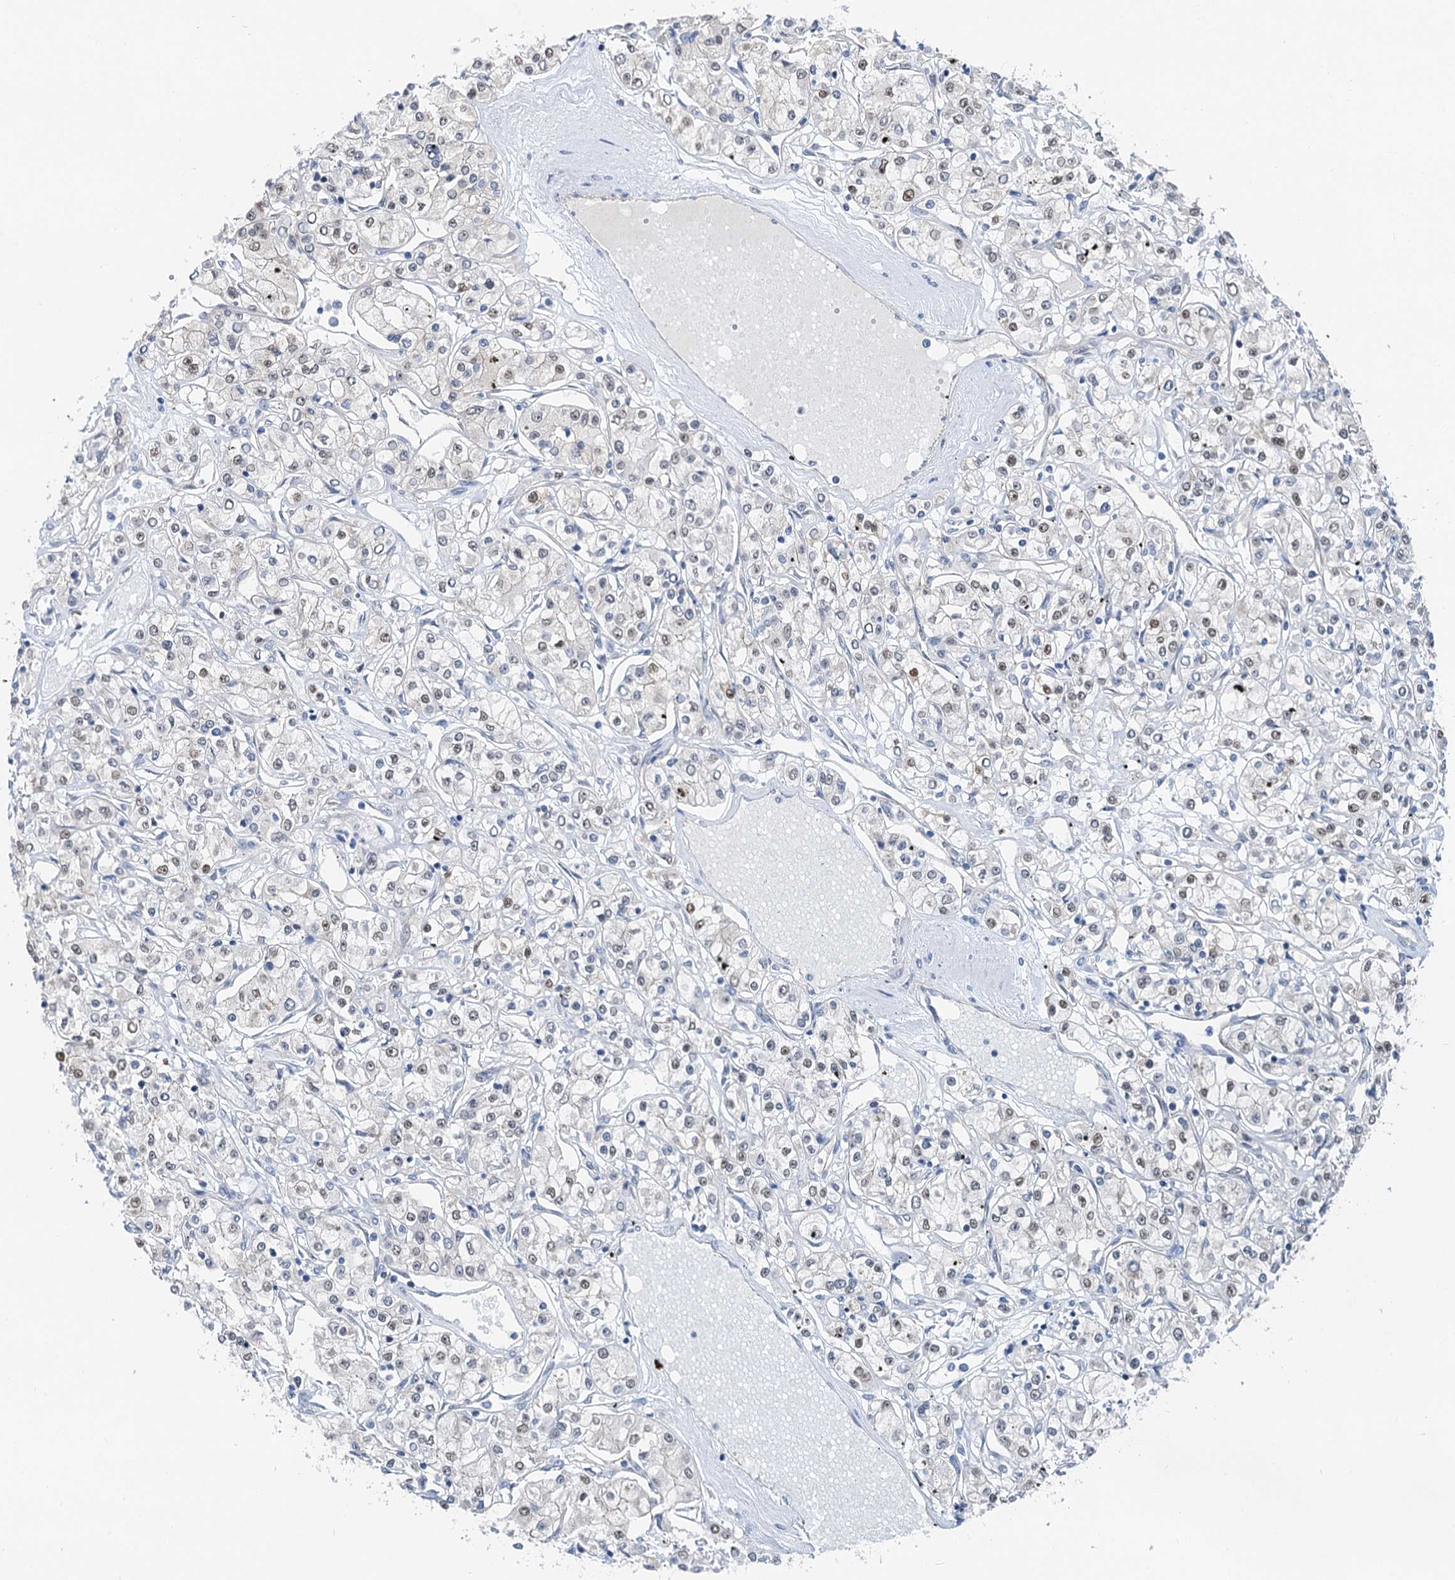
{"staining": {"intensity": "weak", "quantity": "25%-75%", "location": "nuclear"}, "tissue": "renal cancer", "cell_type": "Tumor cells", "image_type": "cancer", "snomed": [{"axis": "morphology", "description": "Adenocarcinoma, NOS"}, {"axis": "topography", "description": "Kidney"}], "caption": "Immunohistochemical staining of adenocarcinoma (renal) demonstrates low levels of weak nuclear positivity in approximately 25%-75% of tumor cells. The protein is stained brown, and the nuclei are stained in blue (DAB (3,3'-diaminobenzidine) IHC with brightfield microscopy, high magnification).", "gene": "CFDP1", "patient": {"sex": "female", "age": 59}}